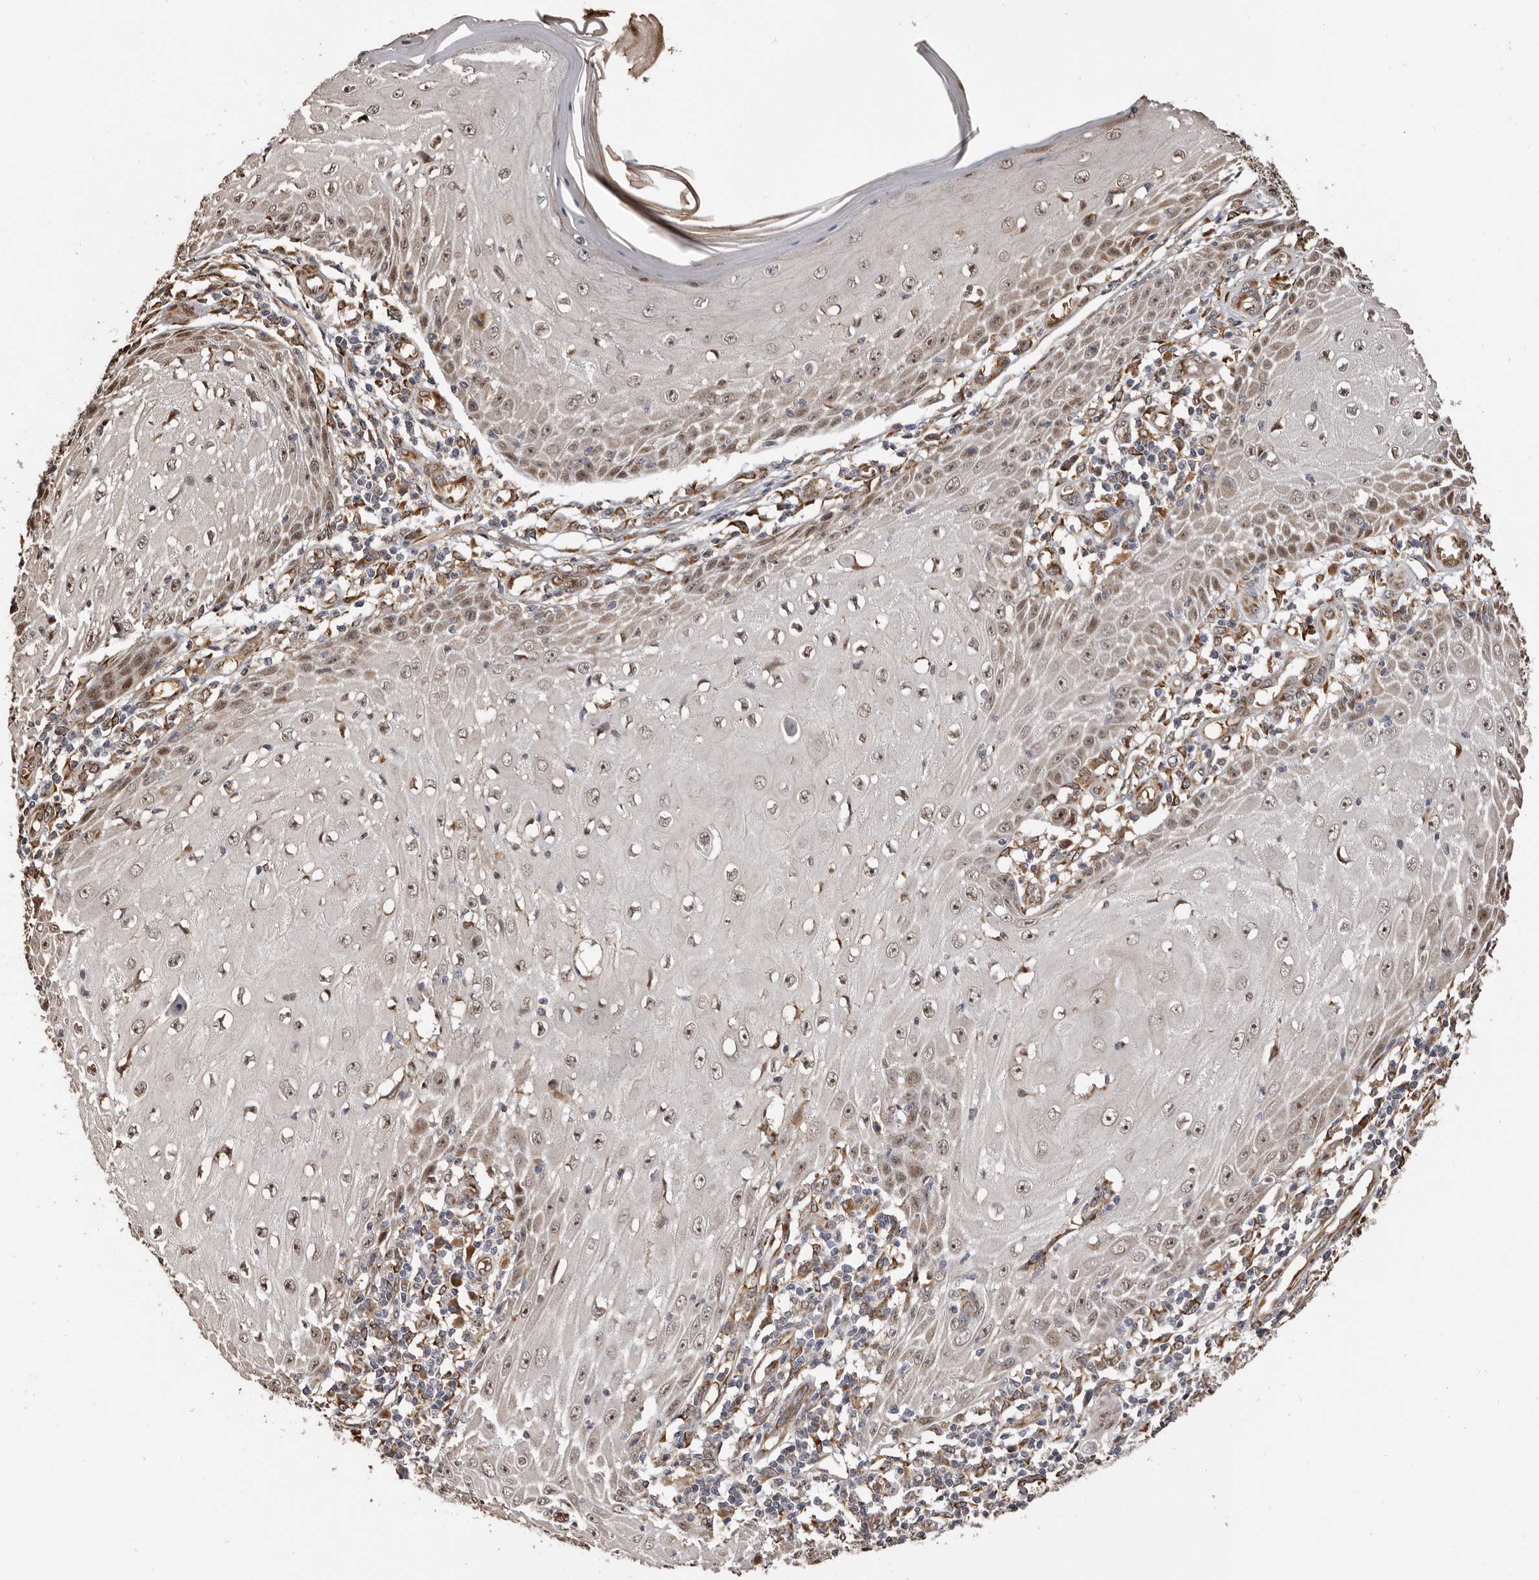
{"staining": {"intensity": "weak", "quantity": ">75%", "location": "nuclear"}, "tissue": "skin cancer", "cell_type": "Tumor cells", "image_type": "cancer", "snomed": [{"axis": "morphology", "description": "Squamous cell carcinoma, NOS"}, {"axis": "topography", "description": "Skin"}], "caption": "A brown stain shows weak nuclear staining of a protein in skin cancer (squamous cell carcinoma) tumor cells.", "gene": "ENTREP1", "patient": {"sex": "female", "age": 73}}